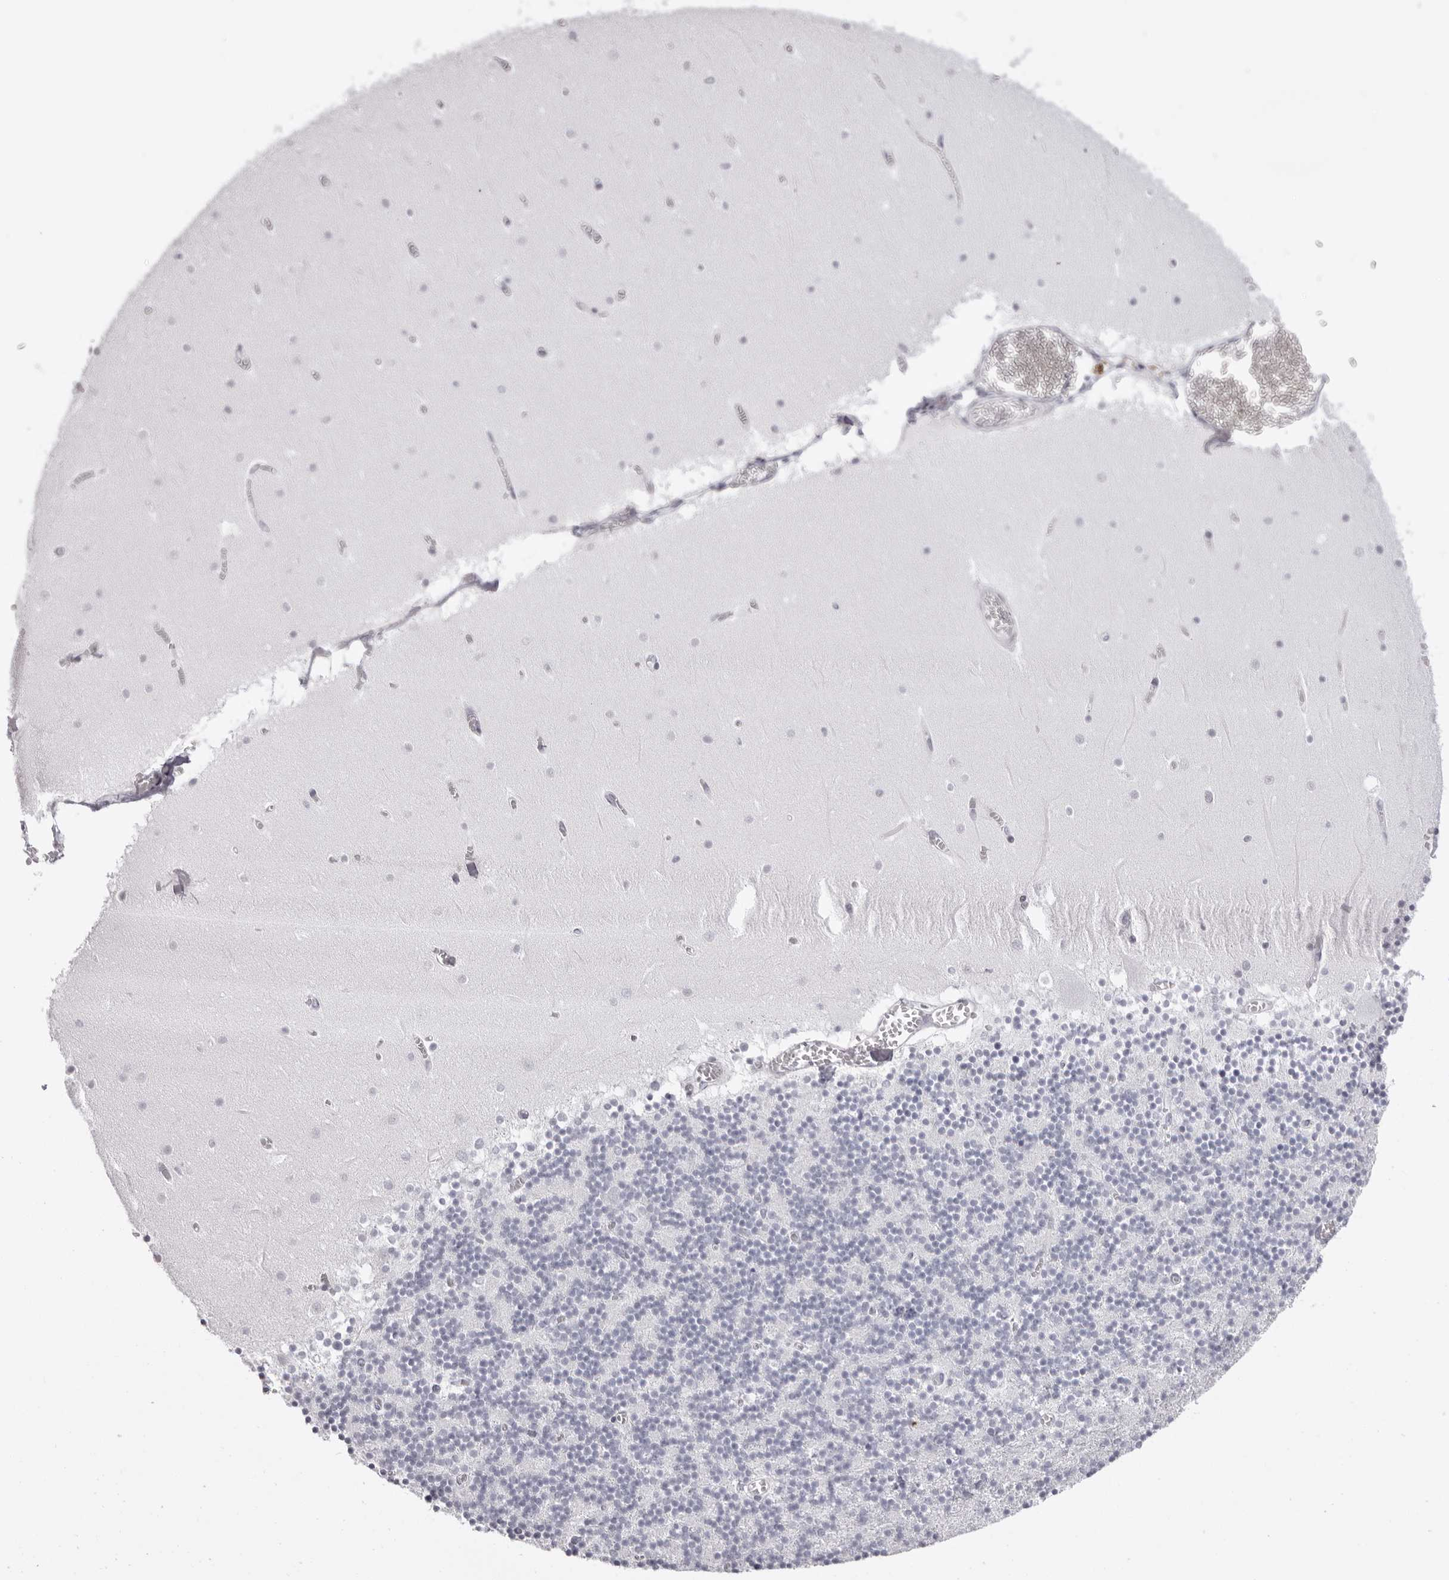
{"staining": {"intensity": "negative", "quantity": "none", "location": "none"}, "tissue": "cerebellum", "cell_type": "Cells in granular layer", "image_type": "normal", "snomed": [{"axis": "morphology", "description": "Normal tissue, NOS"}, {"axis": "topography", "description": "Cerebellum"}], "caption": "Histopathology image shows no protein expression in cells in granular layer of benign cerebellum.", "gene": "MAFK", "patient": {"sex": "female", "age": 28}}